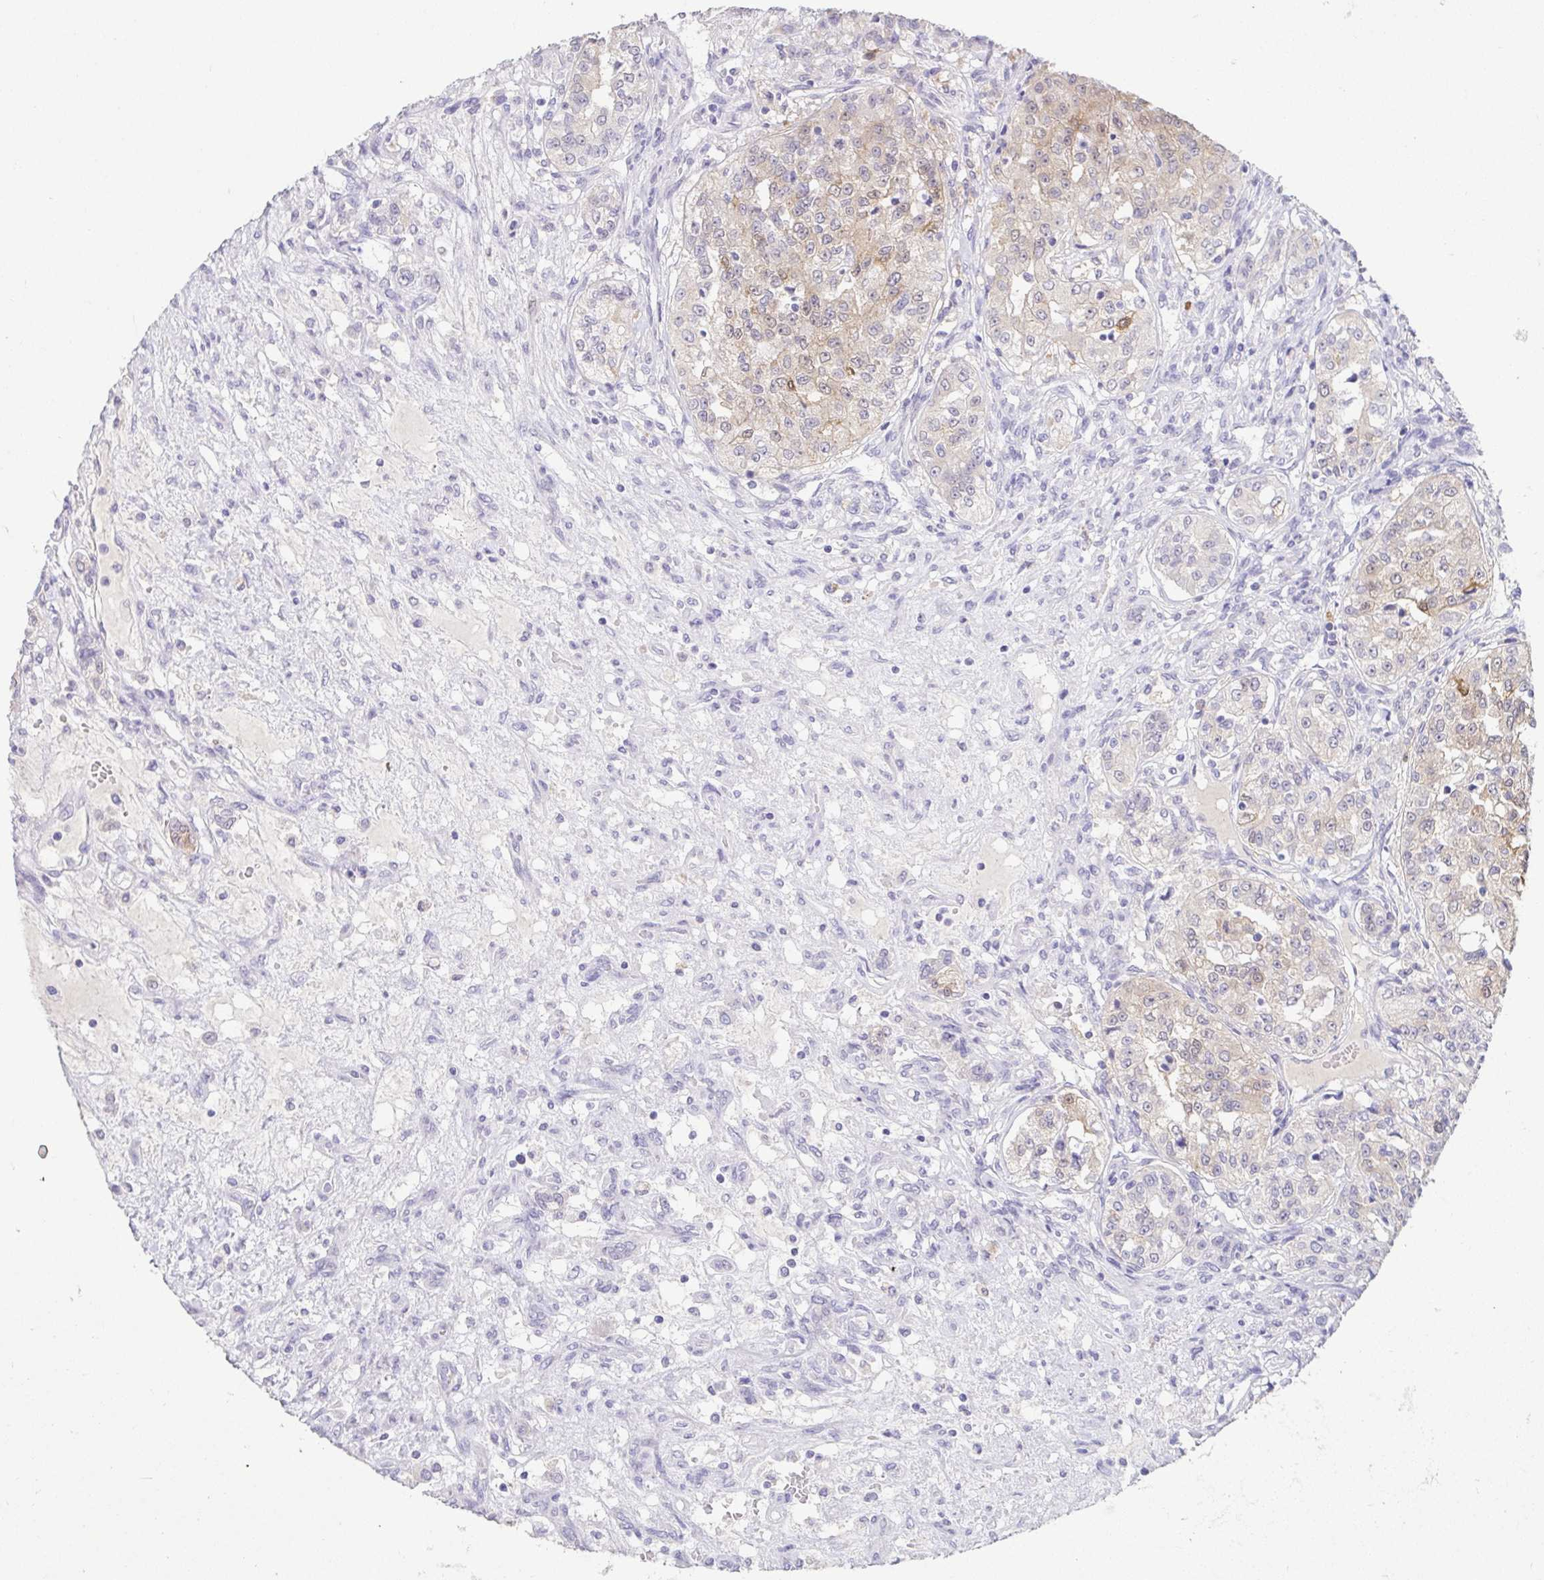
{"staining": {"intensity": "weak", "quantity": "<25%", "location": "cytoplasmic/membranous"}, "tissue": "renal cancer", "cell_type": "Tumor cells", "image_type": "cancer", "snomed": [{"axis": "morphology", "description": "Adenocarcinoma, NOS"}, {"axis": "topography", "description": "Kidney"}], "caption": "This is an IHC histopathology image of human renal cancer. There is no expression in tumor cells.", "gene": "FABP3", "patient": {"sex": "female", "age": 63}}